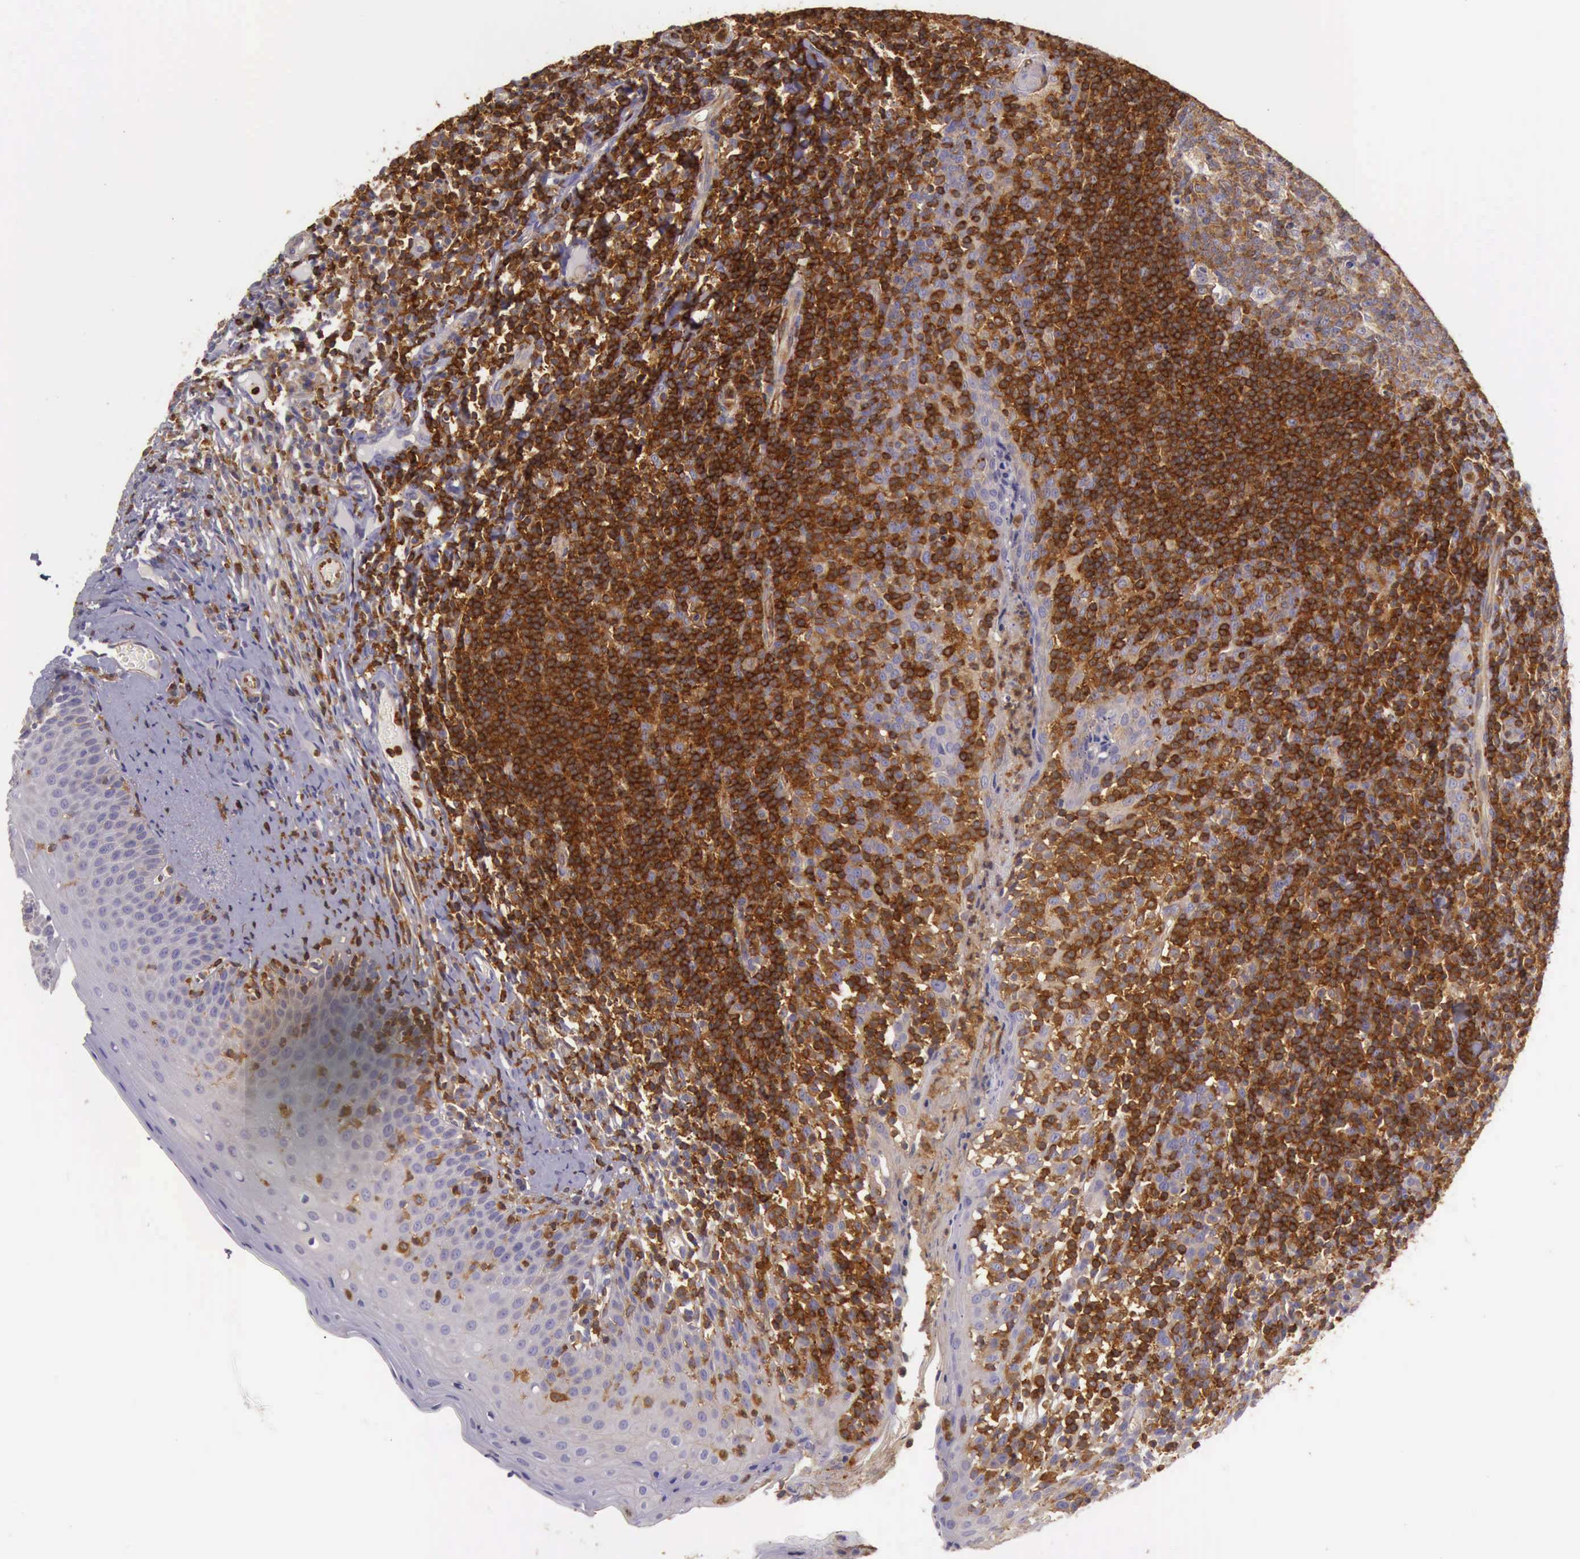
{"staining": {"intensity": "moderate", "quantity": ">75%", "location": "cytoplasmic/membranous"}, "tissue": "tonsil", "cell_type": "Germinal center cells", "image_type": "normal", "snomed": [{"axis": "morphology", "description": "Normal tissue, NOS"}, {"axis": "topography", "description": "Tonsil"}], "caption": "IHC (DAB (3,3'-diaminobenzidine)) staining of normal tonsil shows moderate cytoplasmic/membranous protein staining in approximately >75% of germinal center cells.", "gene": "ARHGAP4", "patient": {"sex": "male", "age": 6}}